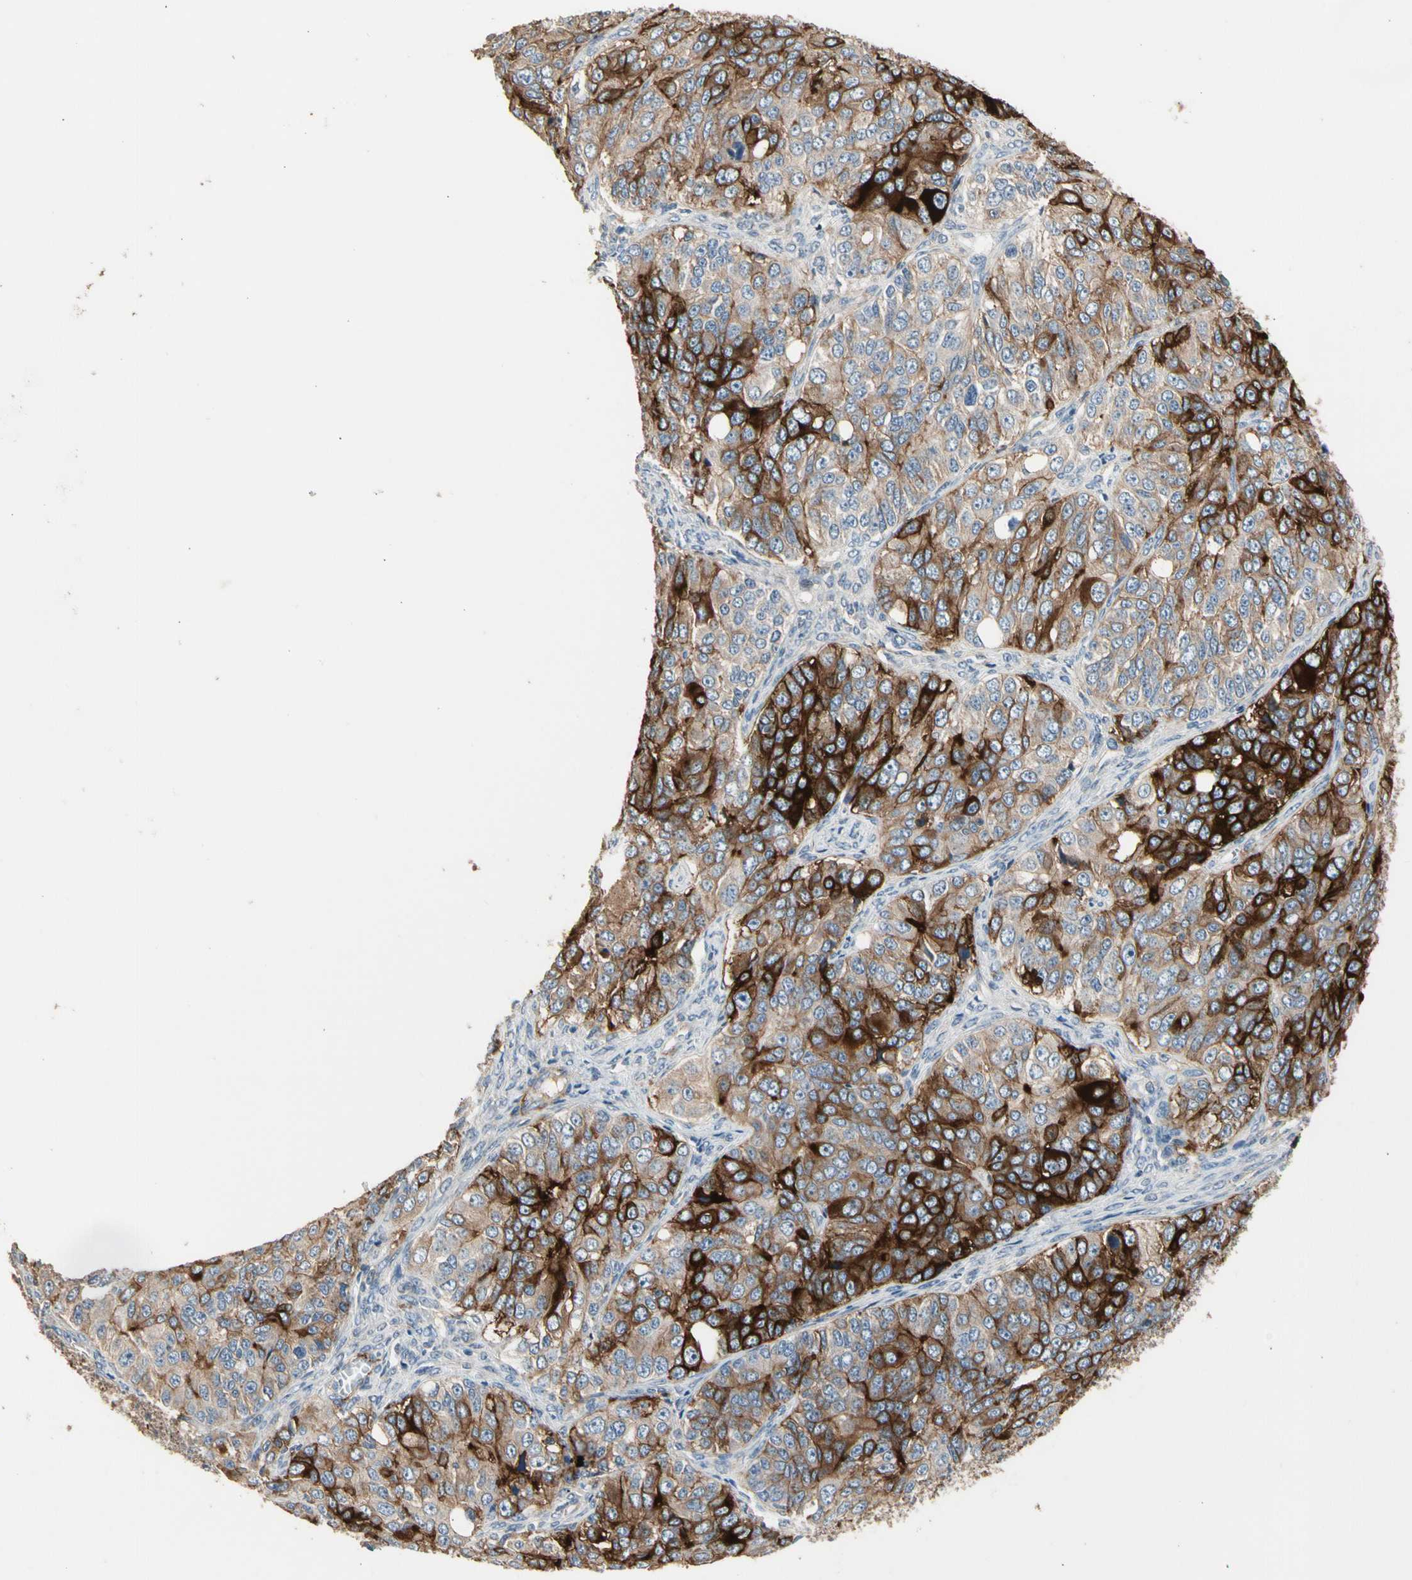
{"staining": {"intensity": "strong", "quantity": ">75%", "location": "cytoplasmic/membranous"}, "tissue": "ovarian cancer", "cell_type": "Tumor cells", "image_type": "cancer", "snomed": [{"axis": "morphology", "description": "Carcinoma, endometroid"}, {"axis": "topography", "description": "Ovary"}], "caption": "The micrograph displays a brown stain indicating the presence of a protein in the cytoplasmic/membranous of tumor cells in endometroid carcinoma (ovarian).", "gene": "SUSD2", "patient": {"sex": "female", "age": 51}}